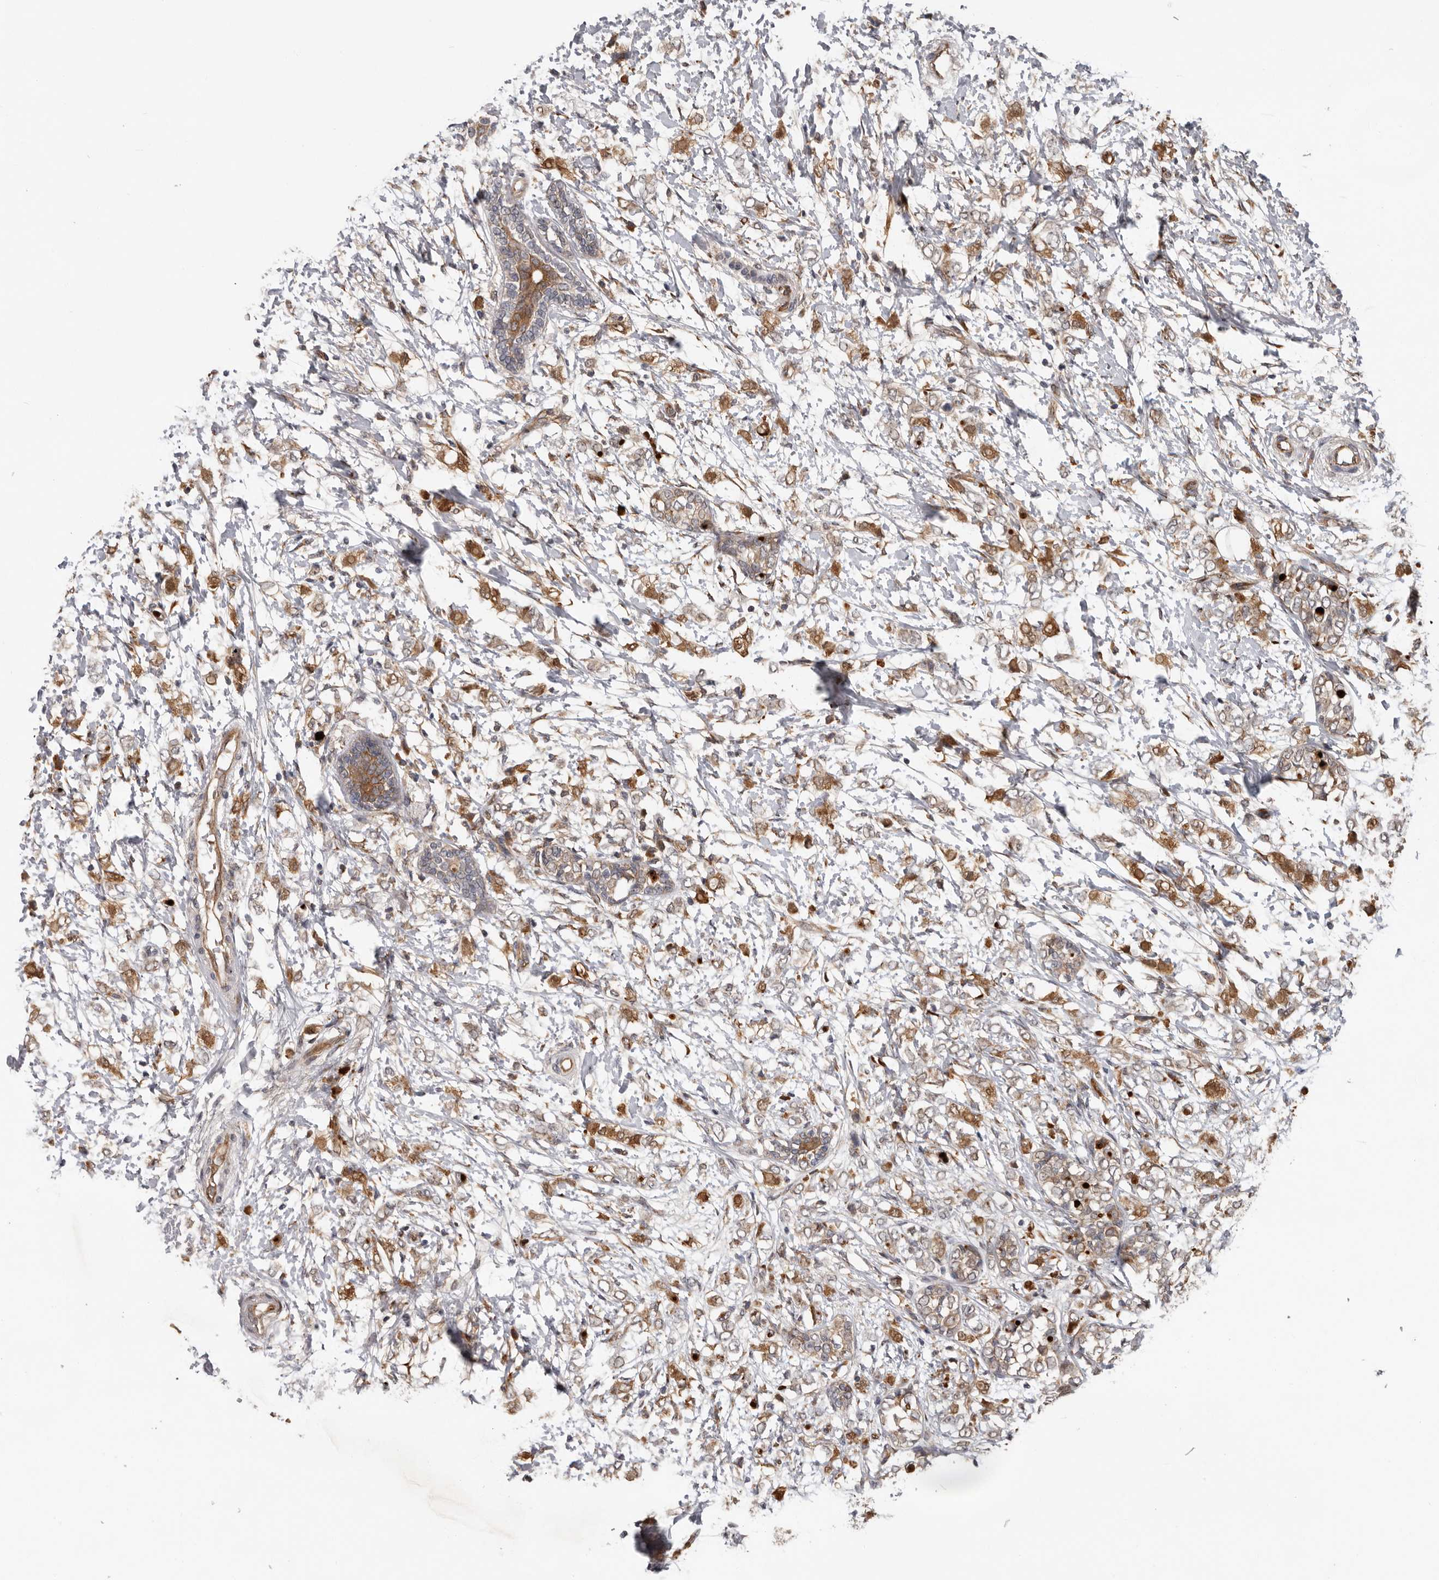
{"staining": {"intensity": "moderate", "quantity": ">75%", "location": "cytoplasmic/membranous"}, "tissue": "breast cancer", "cell_type": "Tumor cells", "image_type": "cancer", "snomed": [{"axis": "morphology", "description": "Normal tissue, NOS"}, {"axis": "morphology", "description": "Lobular carcinoma"}, {"axis": "topography", "description": "Breast"}], "caption": "Tumor cells exhibit medium levels of moderate cytoplasmic/membranous positivity in approximately >75% of cells in human breast cancer.", "gene": "MTF1", "patient": {"sex": "female", "age": 47}}